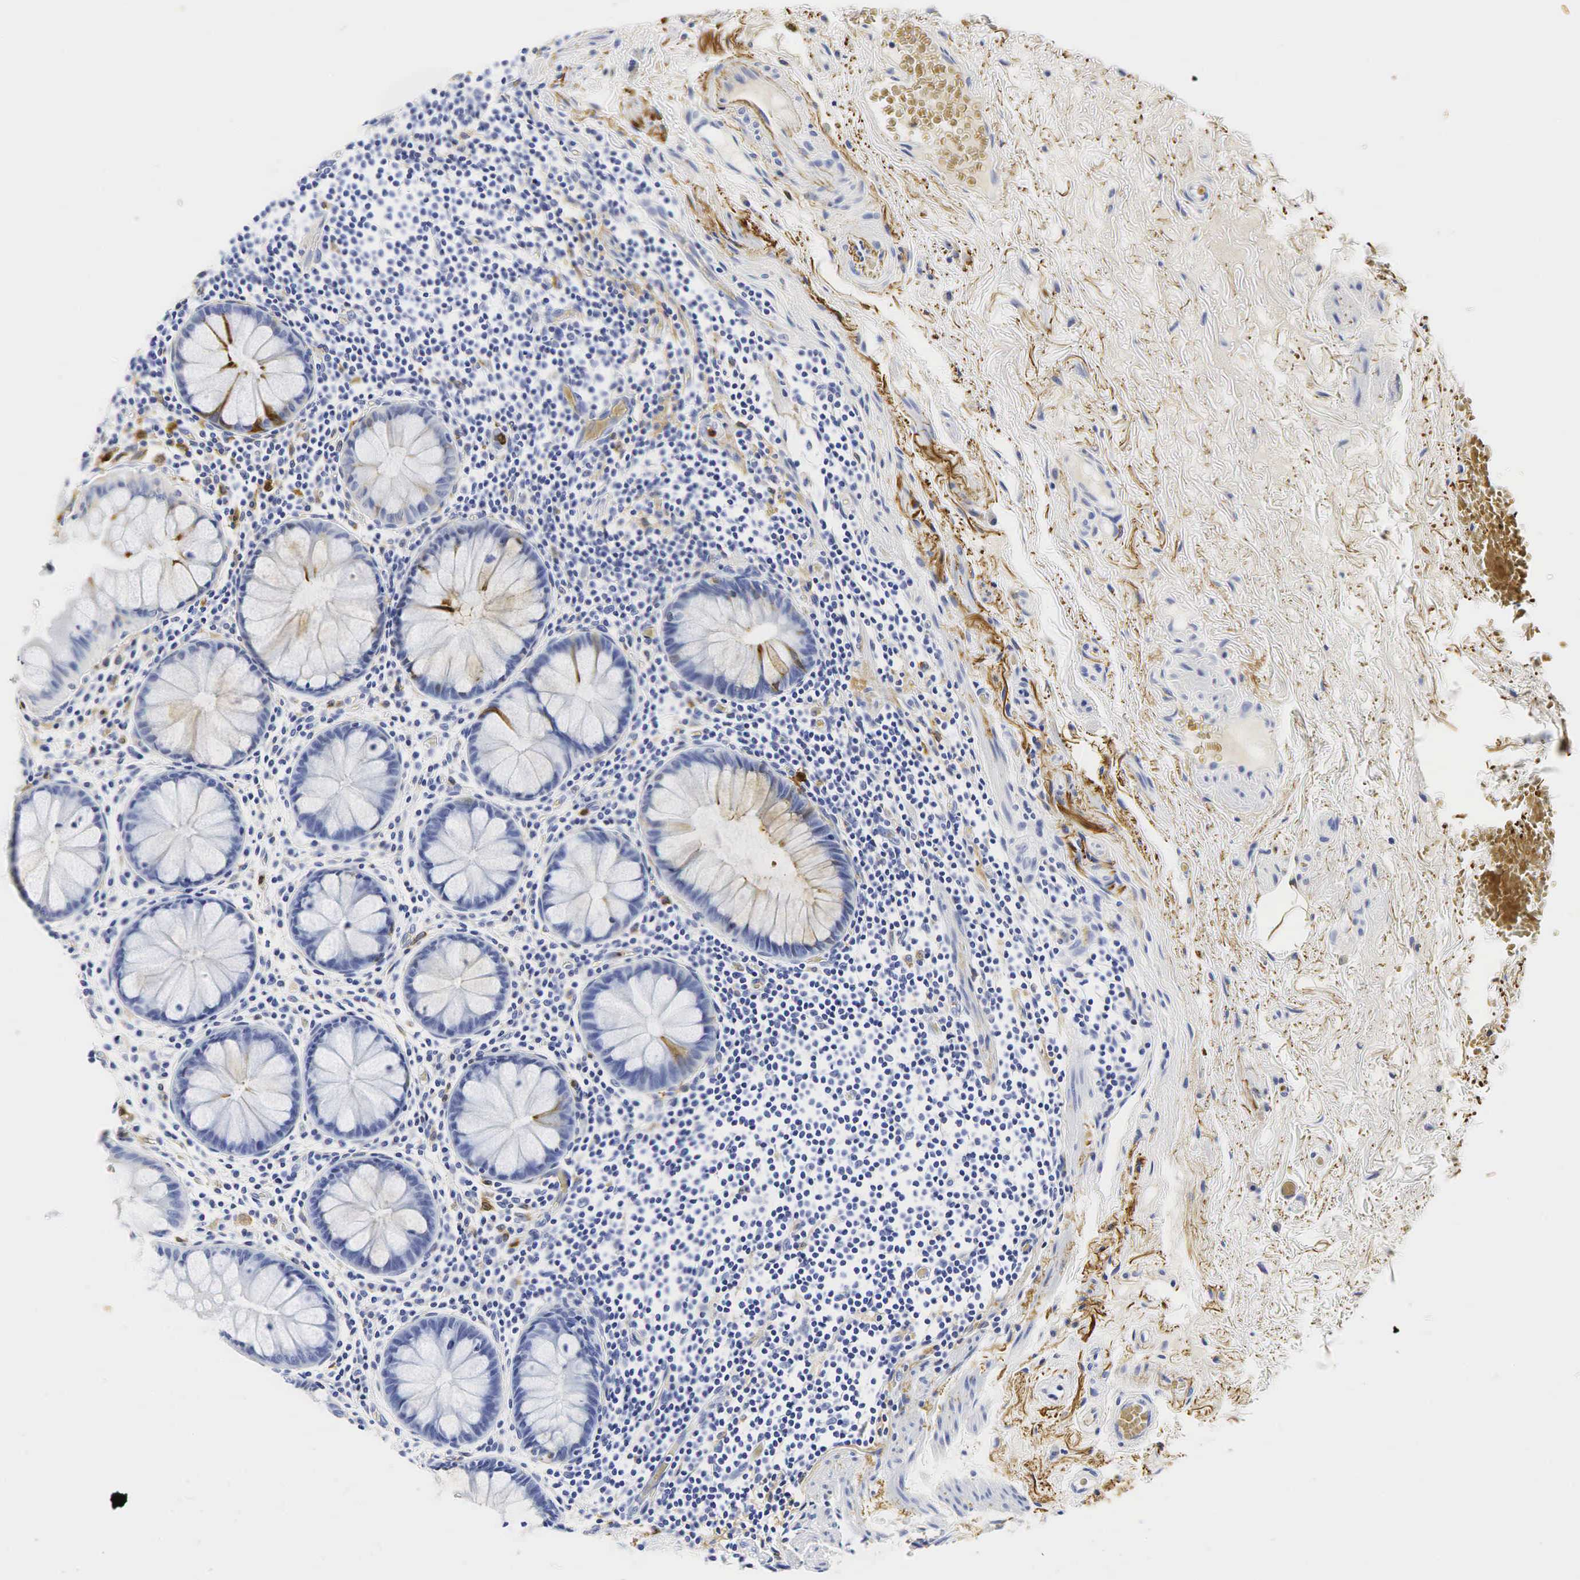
{"staining": {"intensity": "moderate", "quantity": "<25%", "location": "cytoplasmic/membranous"}, "tissue": "rectum", "cell_type": "Glandular cells", "image_type": "normal", "snomed": [{"axis": "morphology", "description": "Normal tissue, NOS"}, {"axis": "topography", "description": "Rectum"}], "caption": "Benign rectum was stained to show a protein in brown. There is low levels of moderate cytoplasmic/membranous positivity in approximately <25% of glandular cells. (DAB (3,3'-diaminobenzidine) IHC, brown staining for protein, blue staining for nuclei).", "gene": "LYZ", "patient": {"sex": "male", "age": 77}}